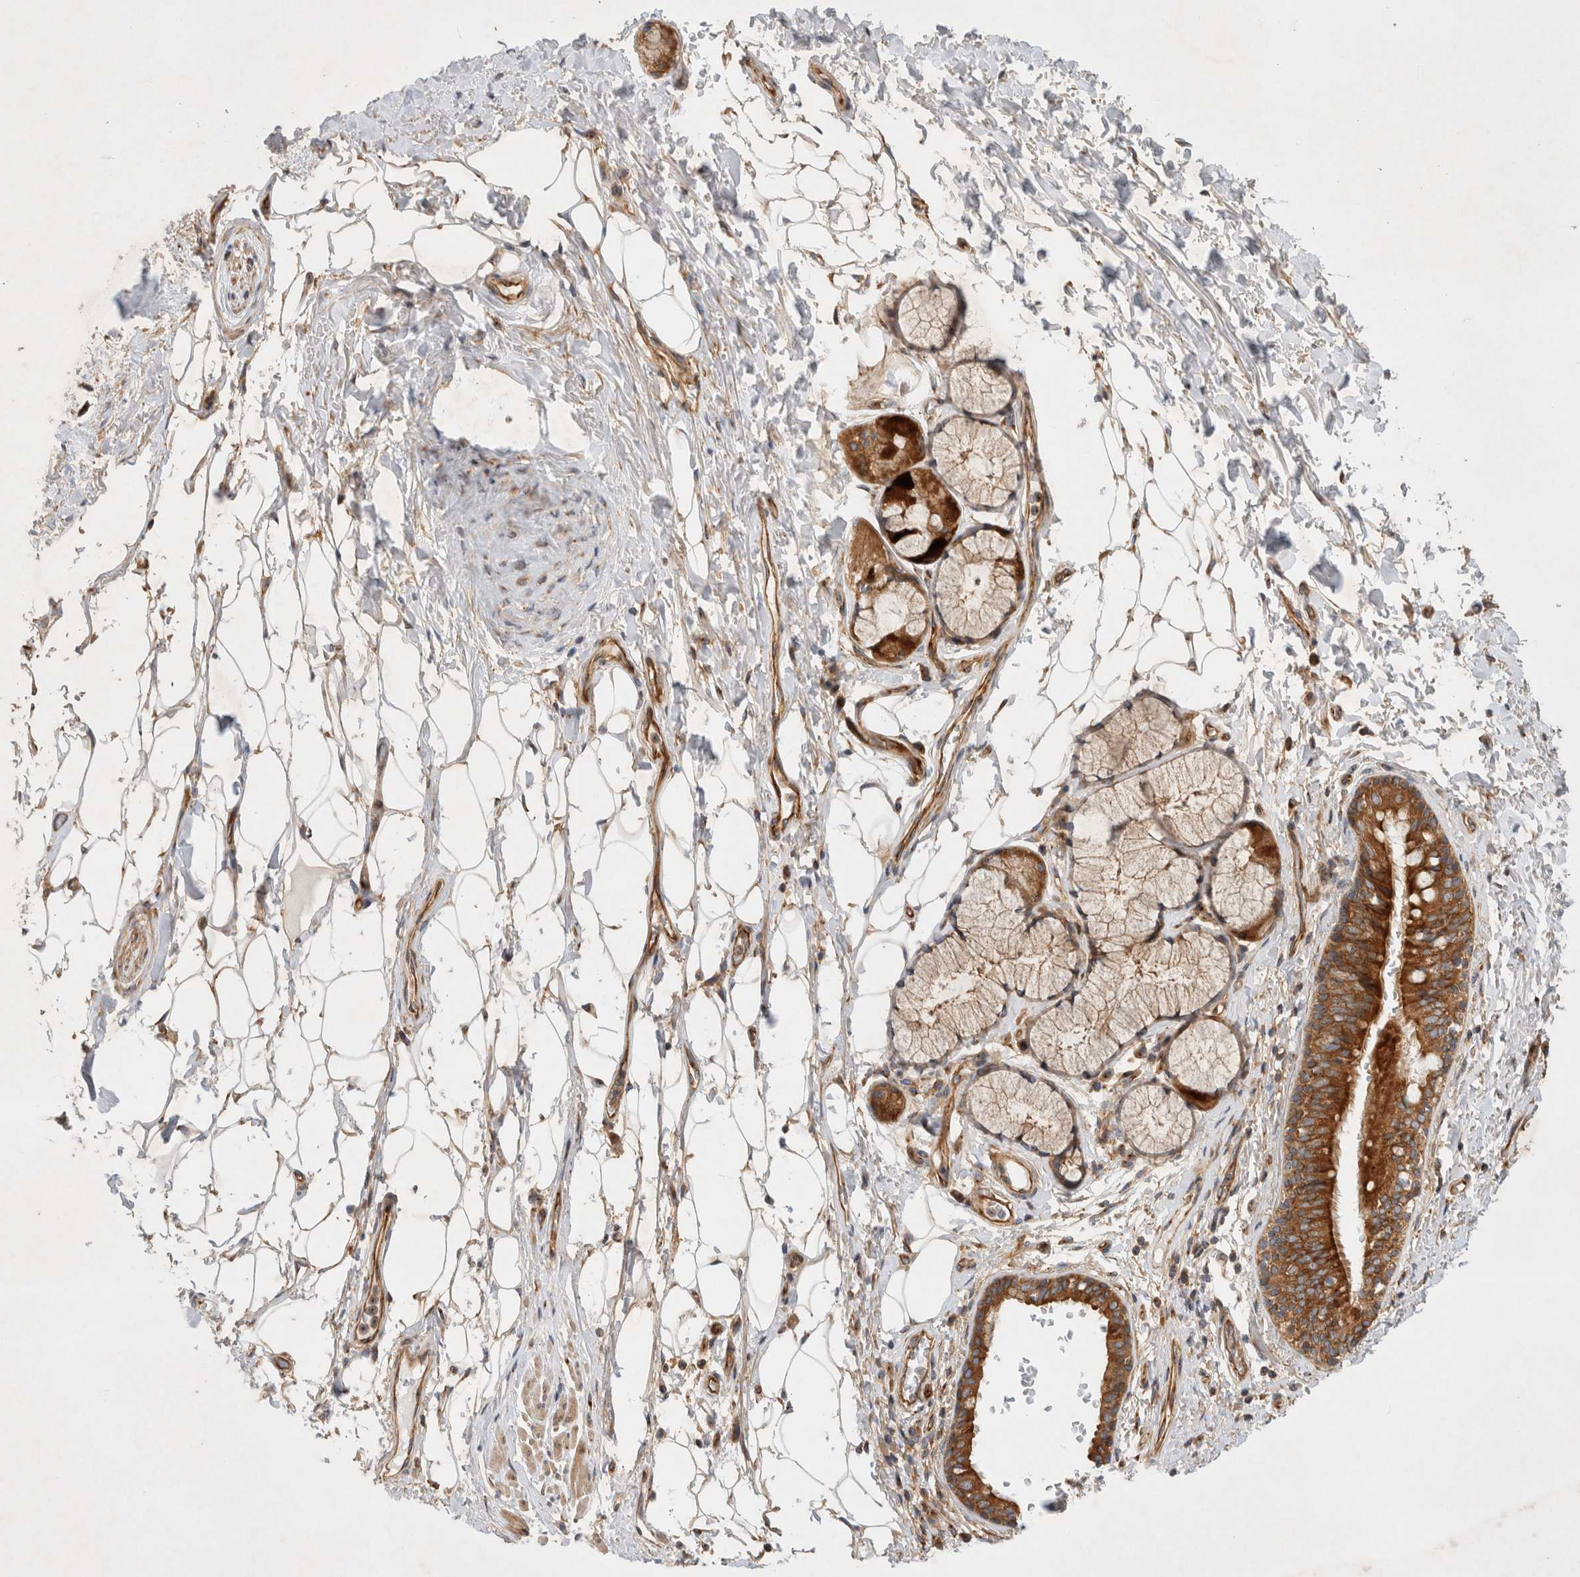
{"staining": {"intensity": "strong", "quantity": ">75%", "location": "cytoplasmic/membranous"}, "tissue": "bronchus", "cell_type": "Respiratory epithelial cells", "image_type": "normal", "snomed": [{"axis": "morphology", "description": "Normal tissue, NOS"}, {"axis": "topography", "description": "Cartilage tissue"}], "caption": "Immunohistochemical staining of normal bronchus shows high levels of strong cytoplasmic/membranous expression in about >75% of respiratory epithelial cells.", "gene": "GPR150", "patient": {"sex": "female", "age": 63}}